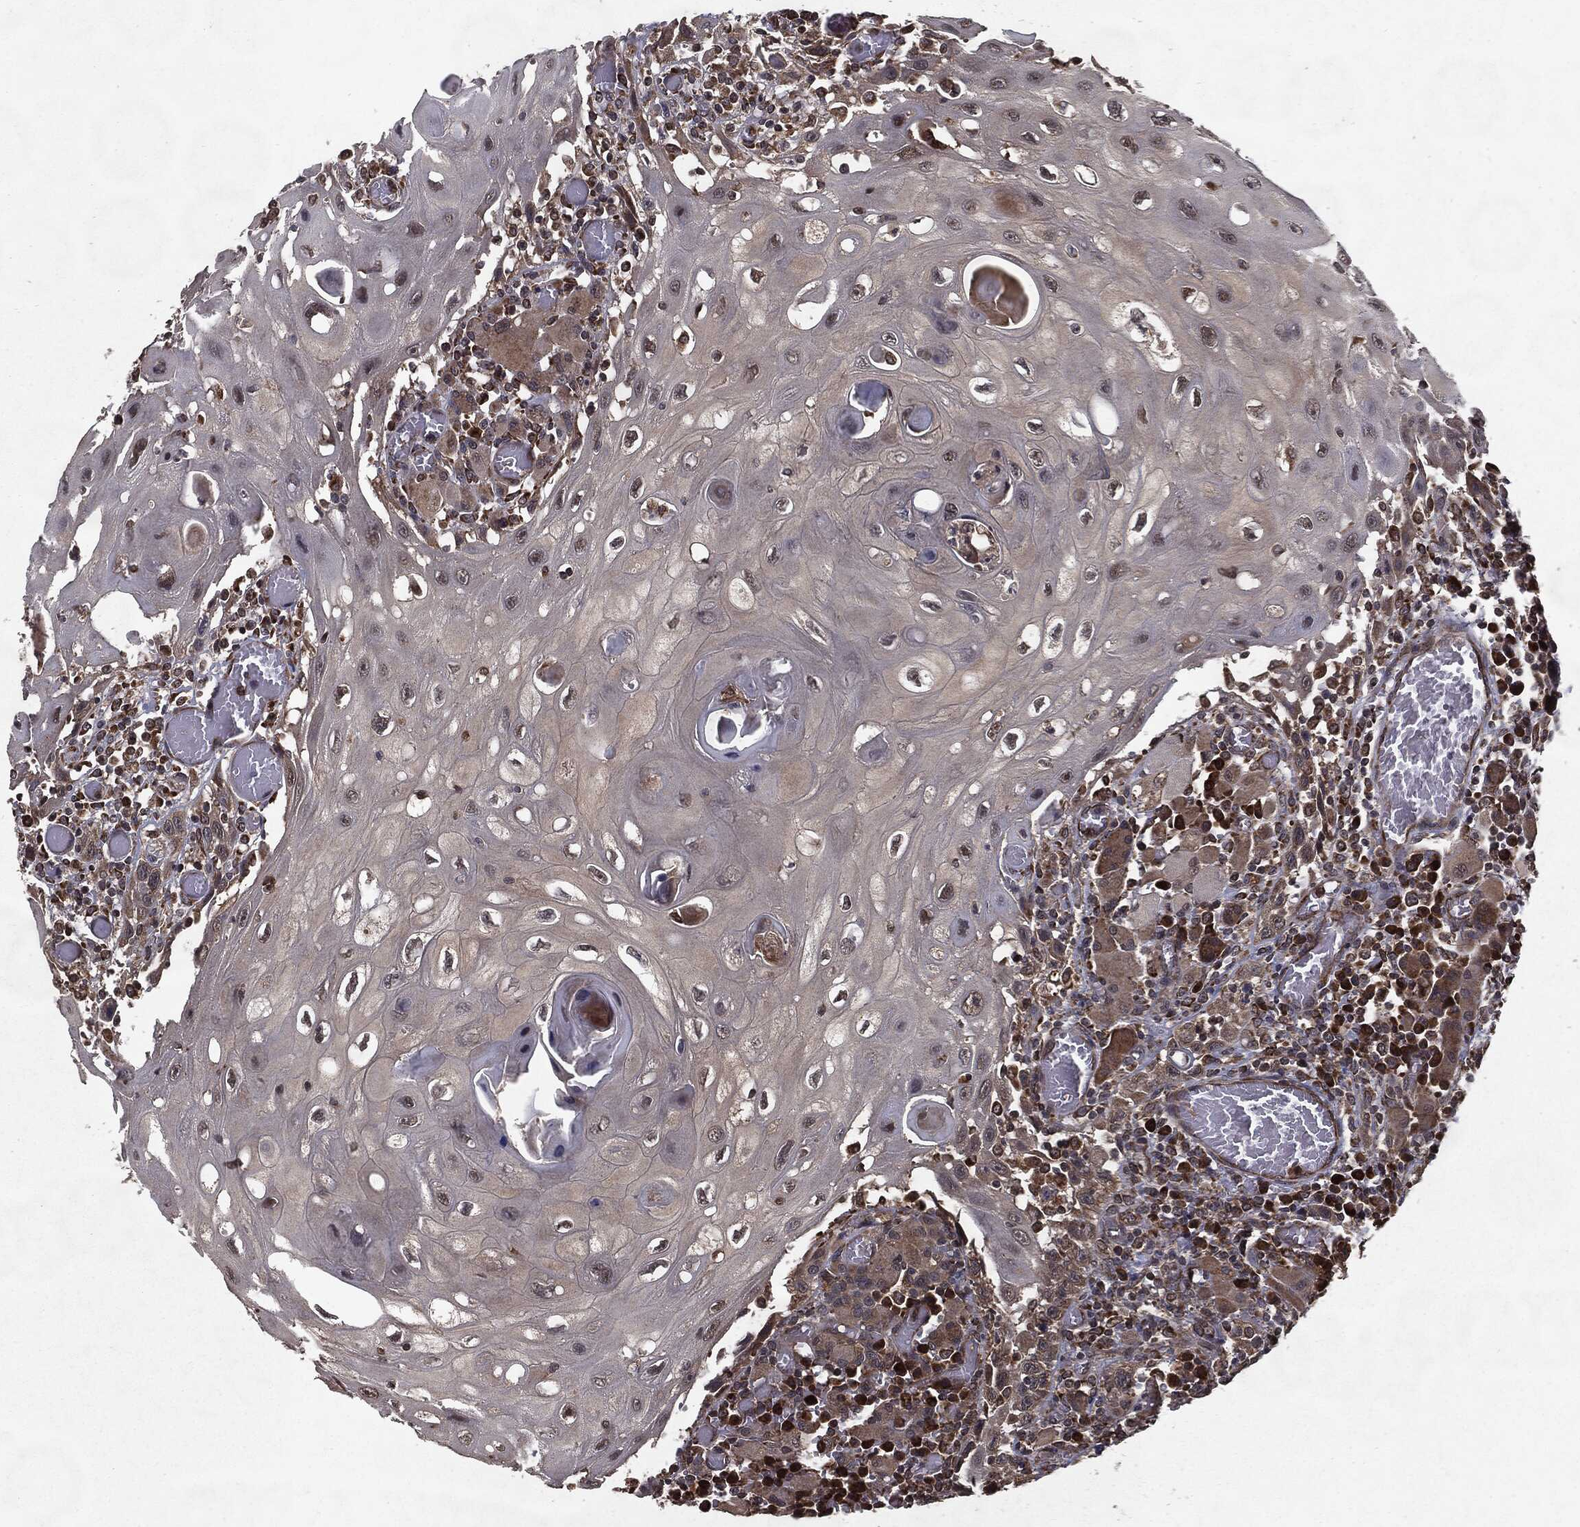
{"staining": {"intensity": "moderate", "quantity": "25%-75%", "location": "cytoplasmic/membranous"}, "tissue": "head and neck cancer", "cell_type": "Tumor cells", "image_type": "cancer", "snomed": [{"axis": "morphology", "description": "Normal tissue, NOS"}, {"axis": "morphology", "description": "Squamous cell carcinoma, NOS"}, {"axis": "topography", "description": "Oral tissue"}, {"axis": "topography", "description": "Head-Neck"}], "caption": "Tumor cells display medium levels of moderate cytoplasmic/membranous positivity in approximately 25%-75% of cells in human squamous cell carcinoma (head and neck). The protein of interest is shown in brown color, while the nuclei are stained blue.", "gene": "HDAC5", "patient": {"sex": "male", "age": 71}}